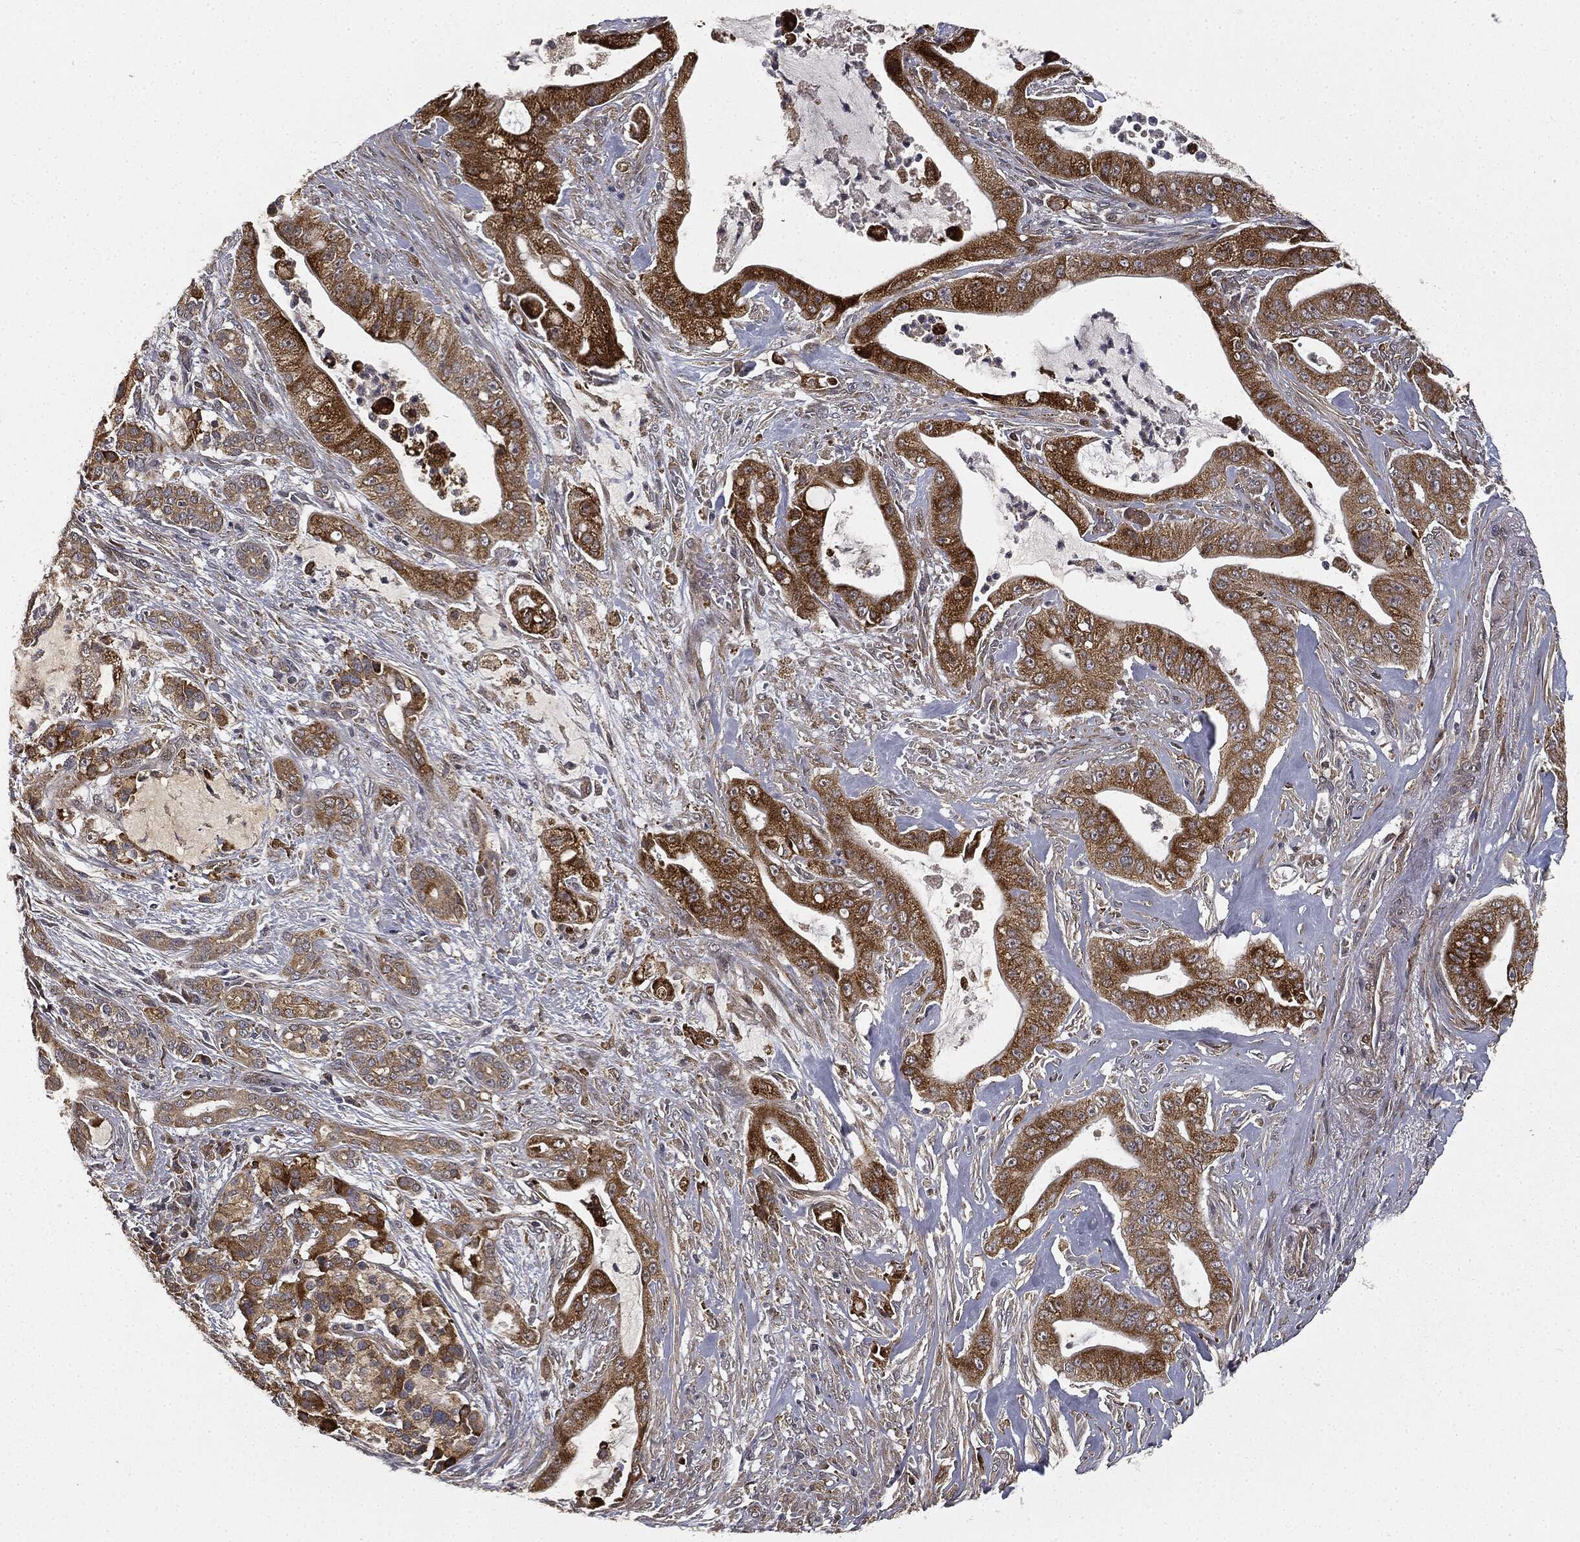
{"staining": {"intensity": "strong", "quantity": ">75%", "location": "cytoplasmic/membranous"}, "tissue": "pancreatic cancer", "cell_type": "Tumor cells", "image_type": "cancer", "snomed": [{"axis": "morphology", "description": "Normal tissue, NOS"}, {"axis": "morphology", "description": "Inflammation, NOS"}, {"axis": "morphology", "description": "Adenocarcinoma, NOS"}, {"axis": "topography", "description": "Pancreas"}], "caption": "Immunohistochemical staining of pancreatic cancer reveals high levels of strong cytoplasmic/membranous staining in about >75% of tumor cells.", "gene": "MIER2", "patient": {"sex": "male", "age": 57}}